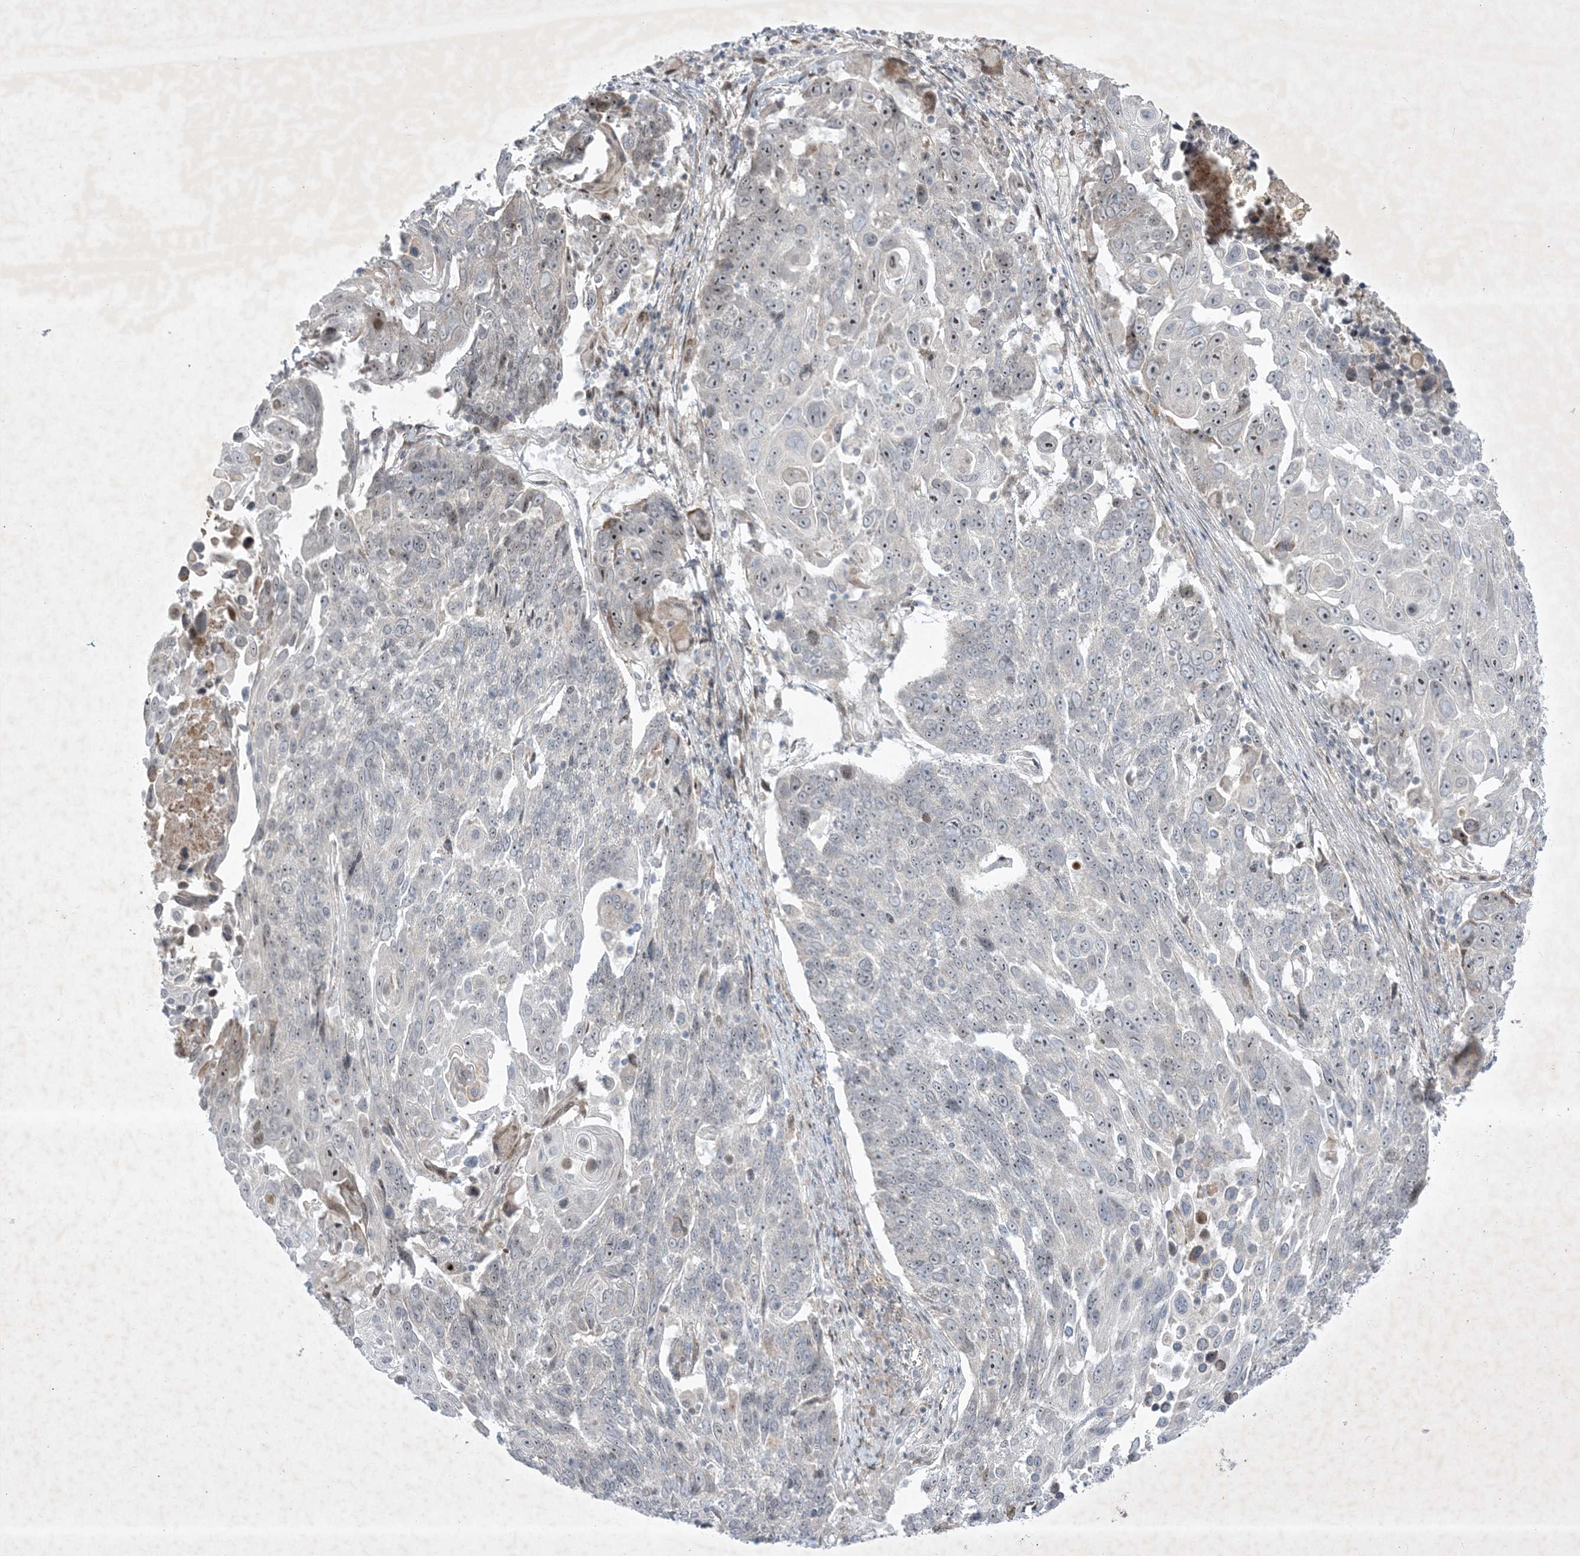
{"staining": {"intensity": "weak", "quantity": "25%-75%", "location": "nuclear"}, "tissue": "lung cancer", "cell_type": "Tumor cells", "image_type": "cancer", "snomed": [{"axis": "morphology", "description": "Squamous cell carcinoma, NOS"}, {"axis": "topography", "description": "Lung"}], "caption": "This histopathology image displays immunohistochemistry staining of lung cancer (squamous cell carcinoma), with low weak nuclear positivity in approximately 25%-75% of tumor cells.", "gene": "SOGA3", "patient": {"sex": "male", "age": 66}}